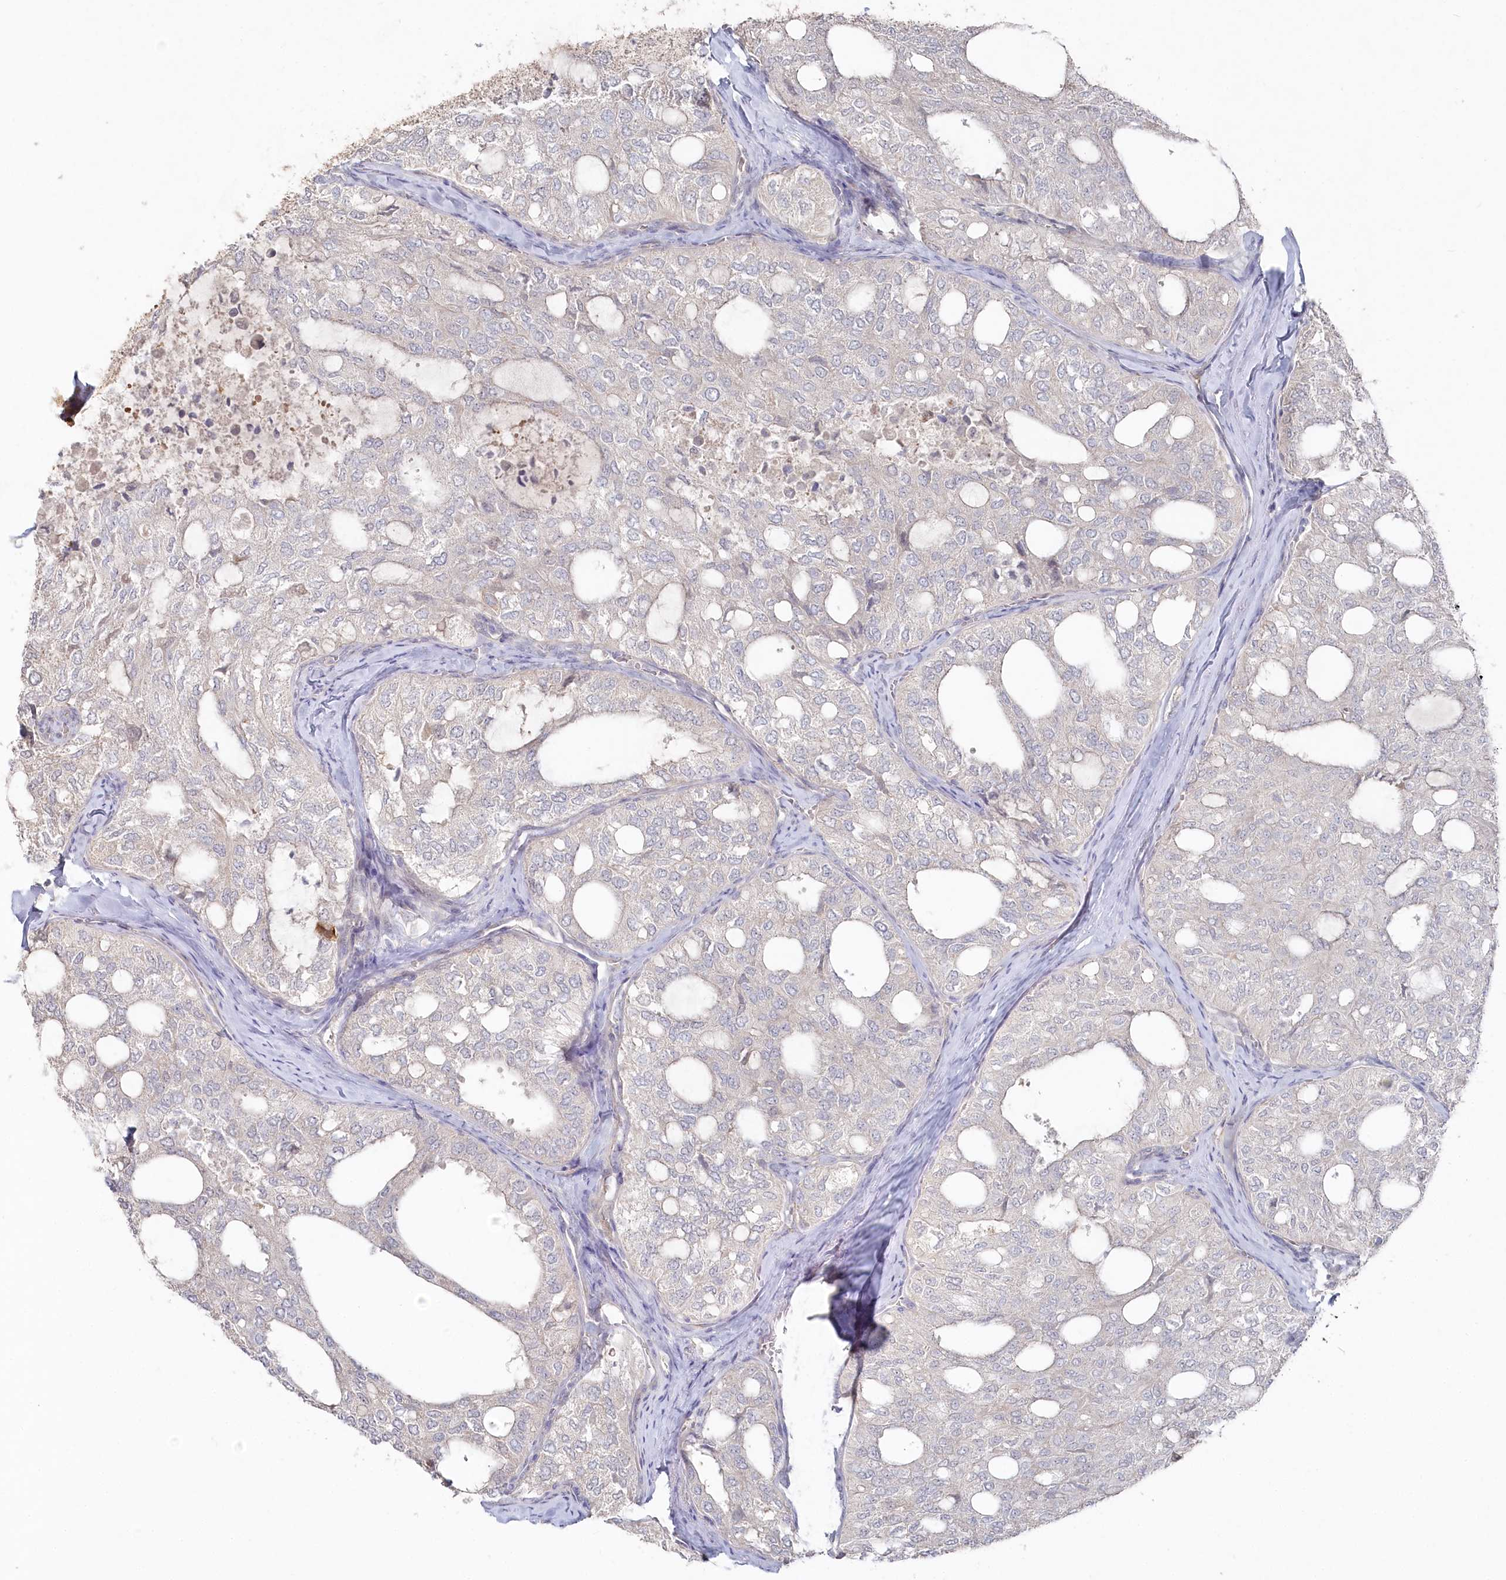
{"staining": {"intensity": "negative", "quantity": "none", "location": "none"}, "tissue": "thyroid cancer", "cell_type": "Tumor cells", "image_type": "cancer", "snomed": [{"axis": "morphology", "description": "Follicular adenoma carcinoma, NOS"}, {"axis": "topography", "description": "Thyroid gland"}], "caption": "High power microscopy image of an immunohistochemistry photomicrograph of follicular adenoma carcinoma (thyroid), revealing no significant expression in tumor cells.", "gene": "TGFBRAP1", "patient": {"sex": "male", "age": 75}}